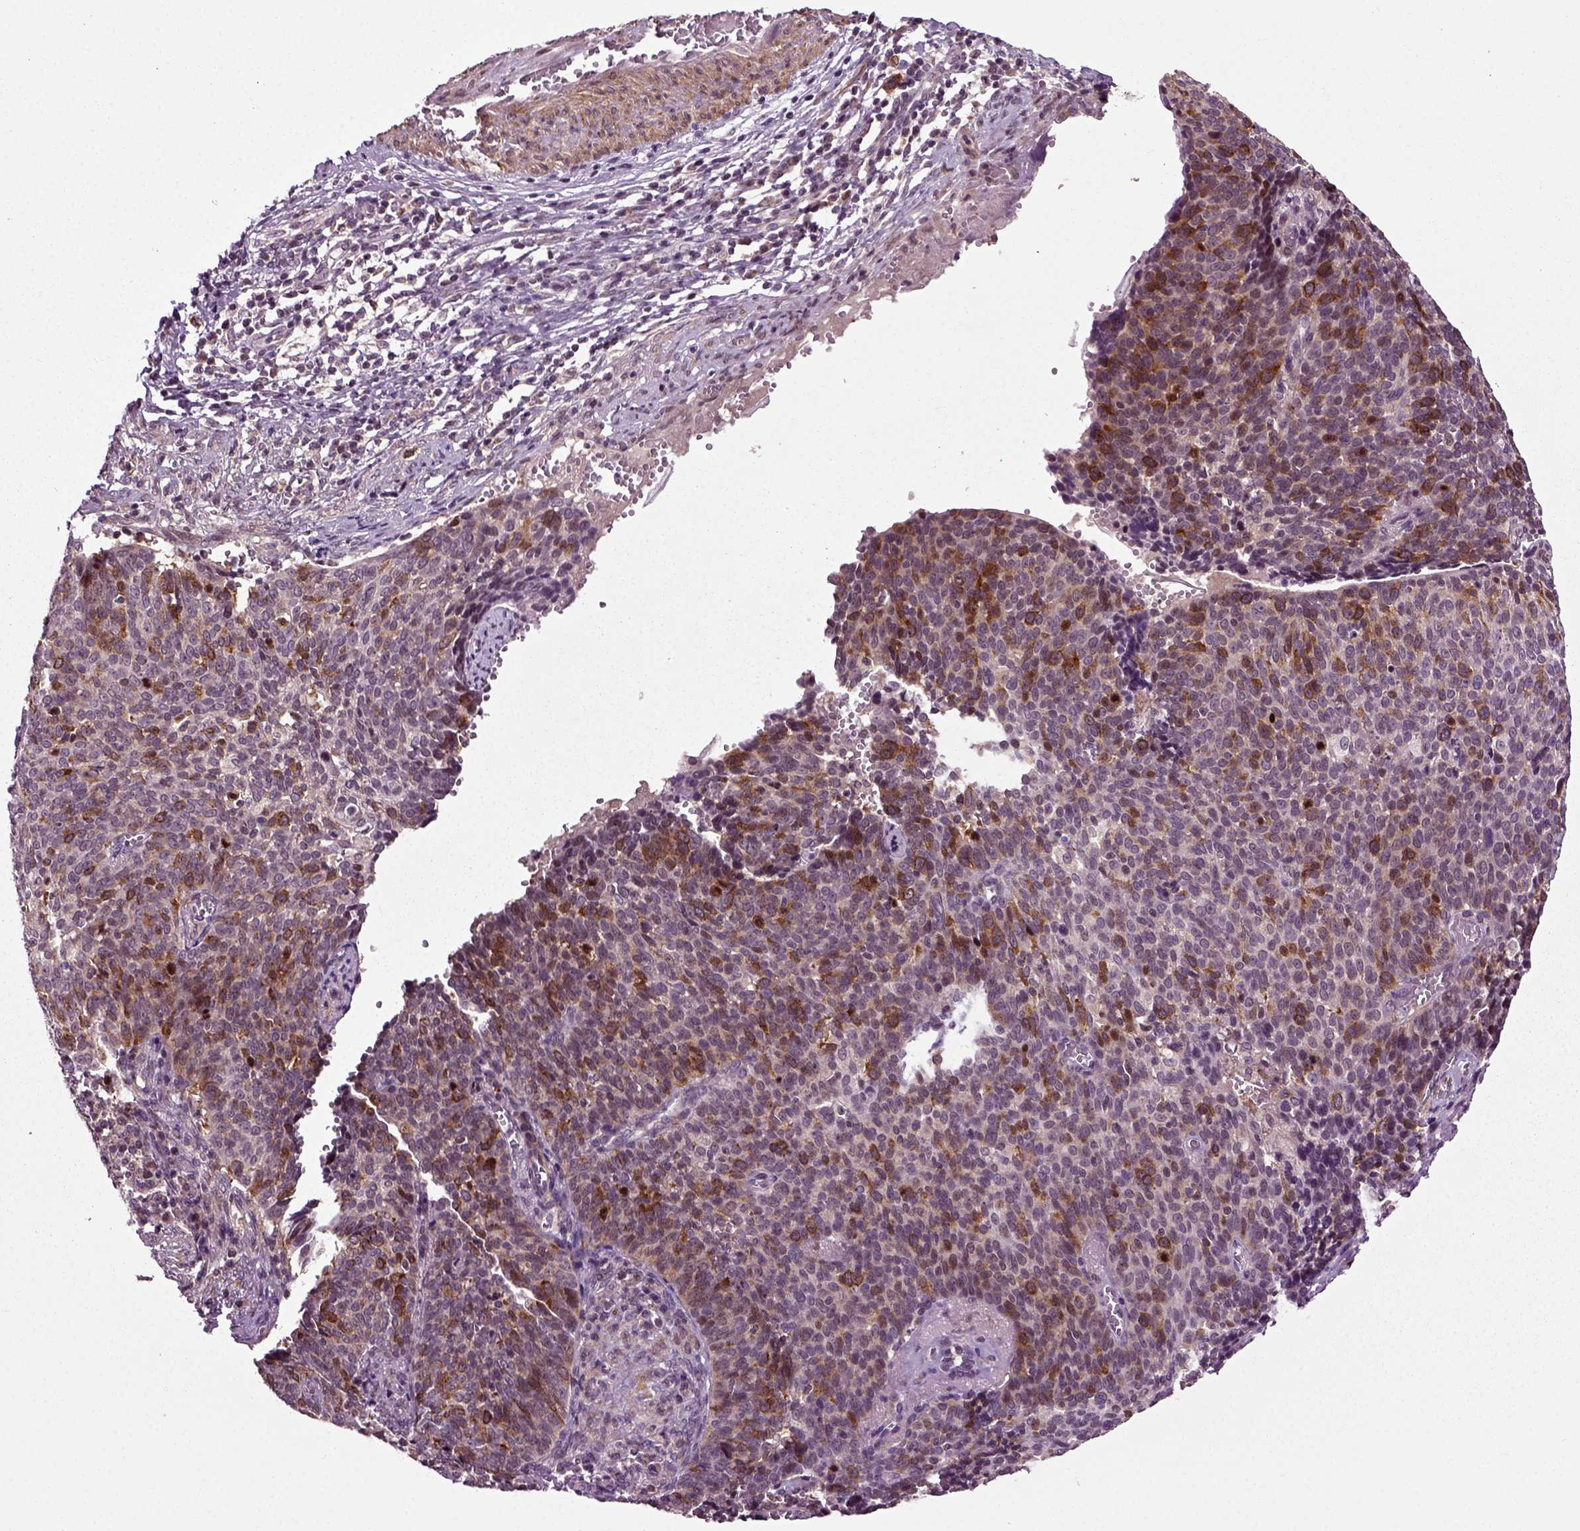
{"staining": {"intensity": "strong", "quantity": "<25%", "location": "cytoplasmic/membranous"}, "tissue": "cervical cancer", "cell_type": "Tumor cells", "image_type": "cancer", "snomed": [{"axis": "morphology", "description": "Normal tissue, NOS"}, {"axis": "morphology", "description": "Squamous cell carcinoma, NOS"}, {"axis": "topography", "description": "Cervix"}], "caption": "Protein staining demonstrates strong cytoplasmic/membranous staining in approximately <25% of tumor cells in cervical cancer. Nuclei are stained in blue.", "gene": "KNSTRN", "patient": {"sex": "female", "age": 39}}